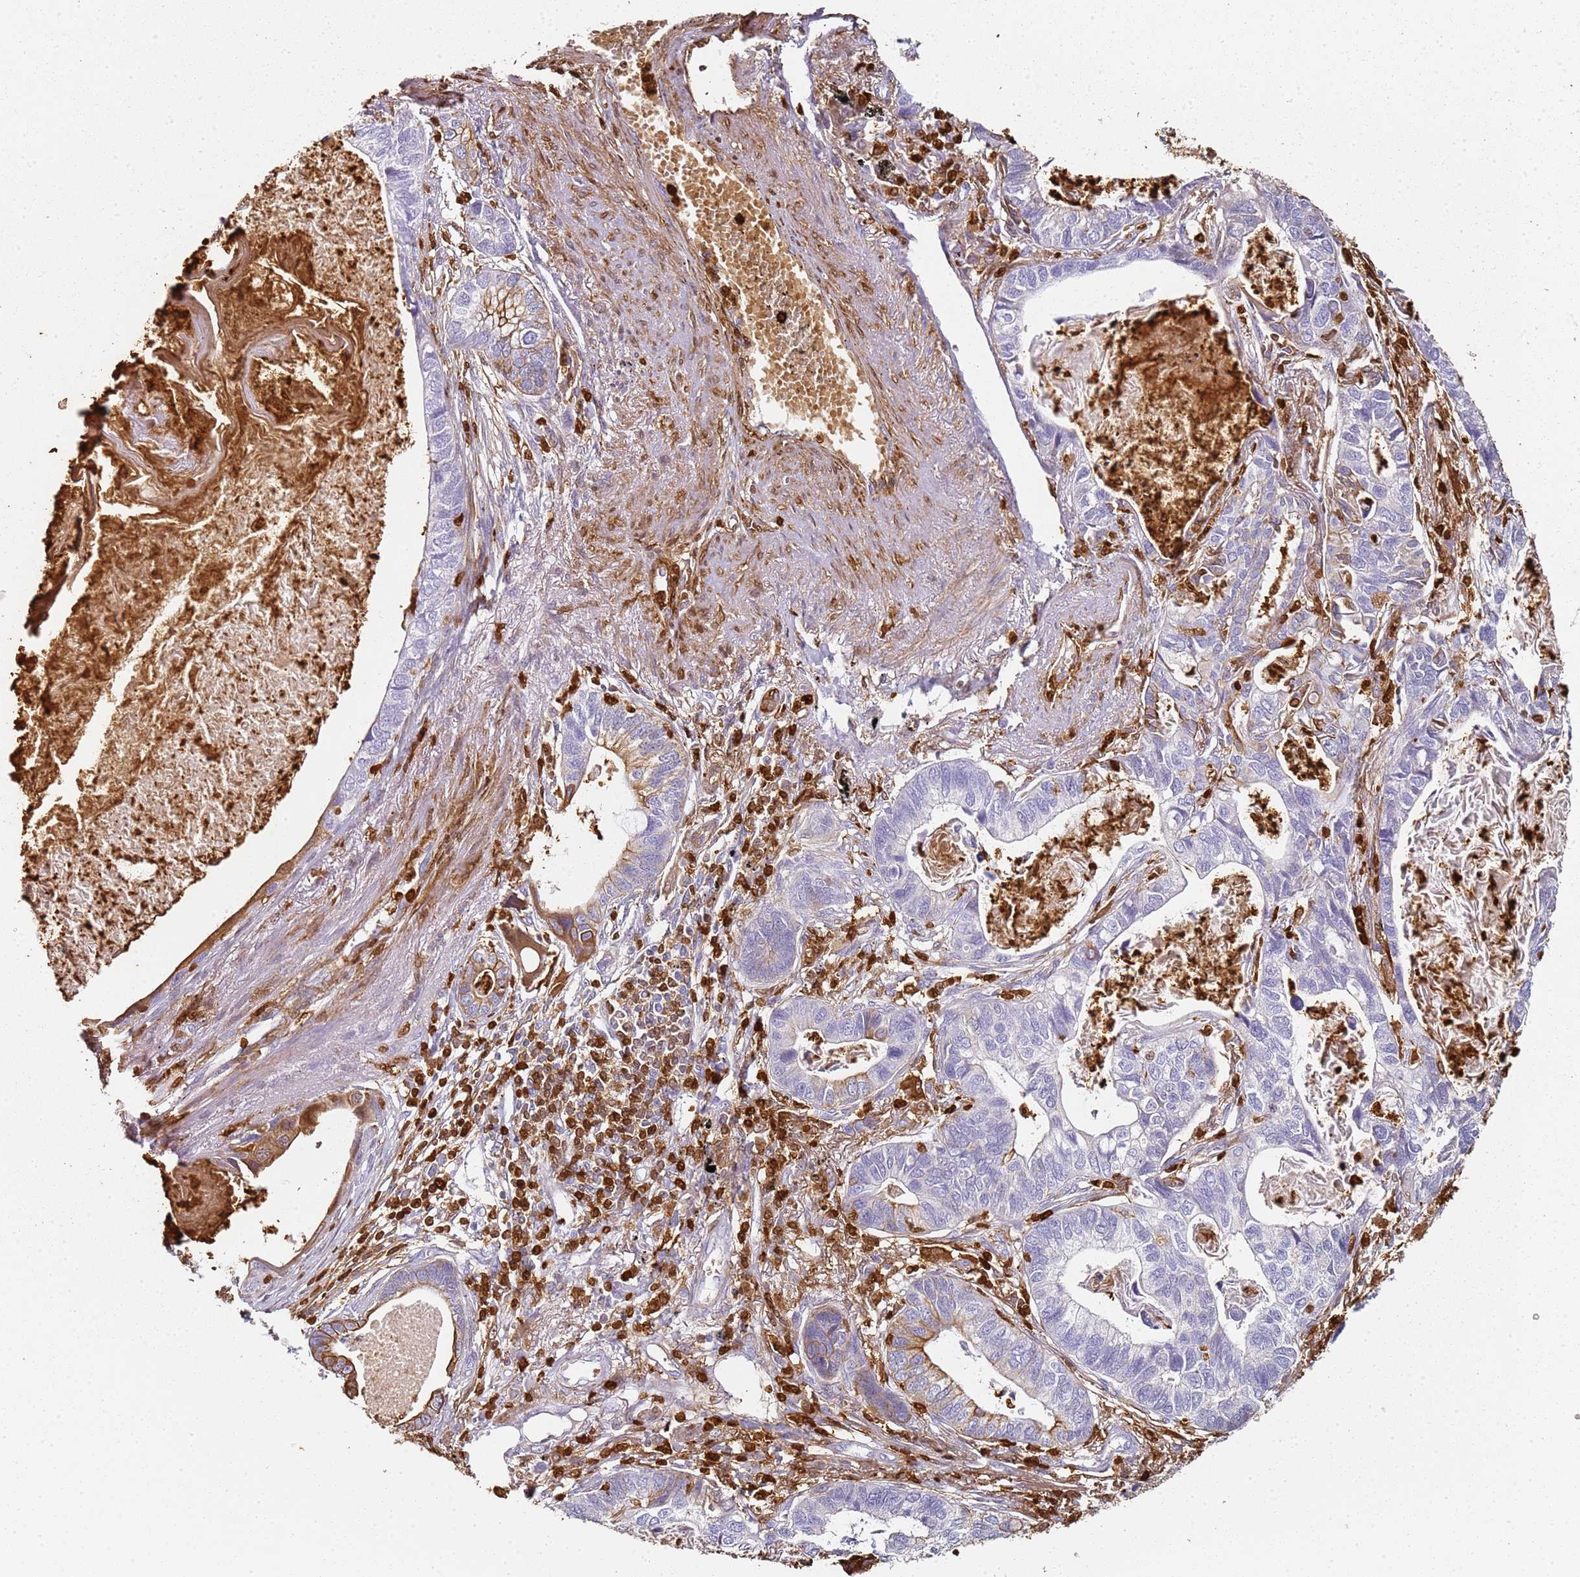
{"staining": {"intensity": "negative", "quantity": "none", "location": "none"}, "tissue": "lung cancer", "cell_type": "Tumor cells", "image_type": "cancer", "snomed": [{"axis": "morphology", "description": "Adenocarcinoma, NOS"}, {"axis": "topography", "description": "Lung"}], "caption": "Immunohistochemistry (IHC) of human lung cancer (adenocarcinoma) reveals no expression in tumor cells. The staining was performed using DAB to visualize the protein expression in brown, while the nuclei were stained in blue with hematoxylin (Magnification: 20x).", "gene": "S100A4", "patient": {"sex": "male", "age": 67}}